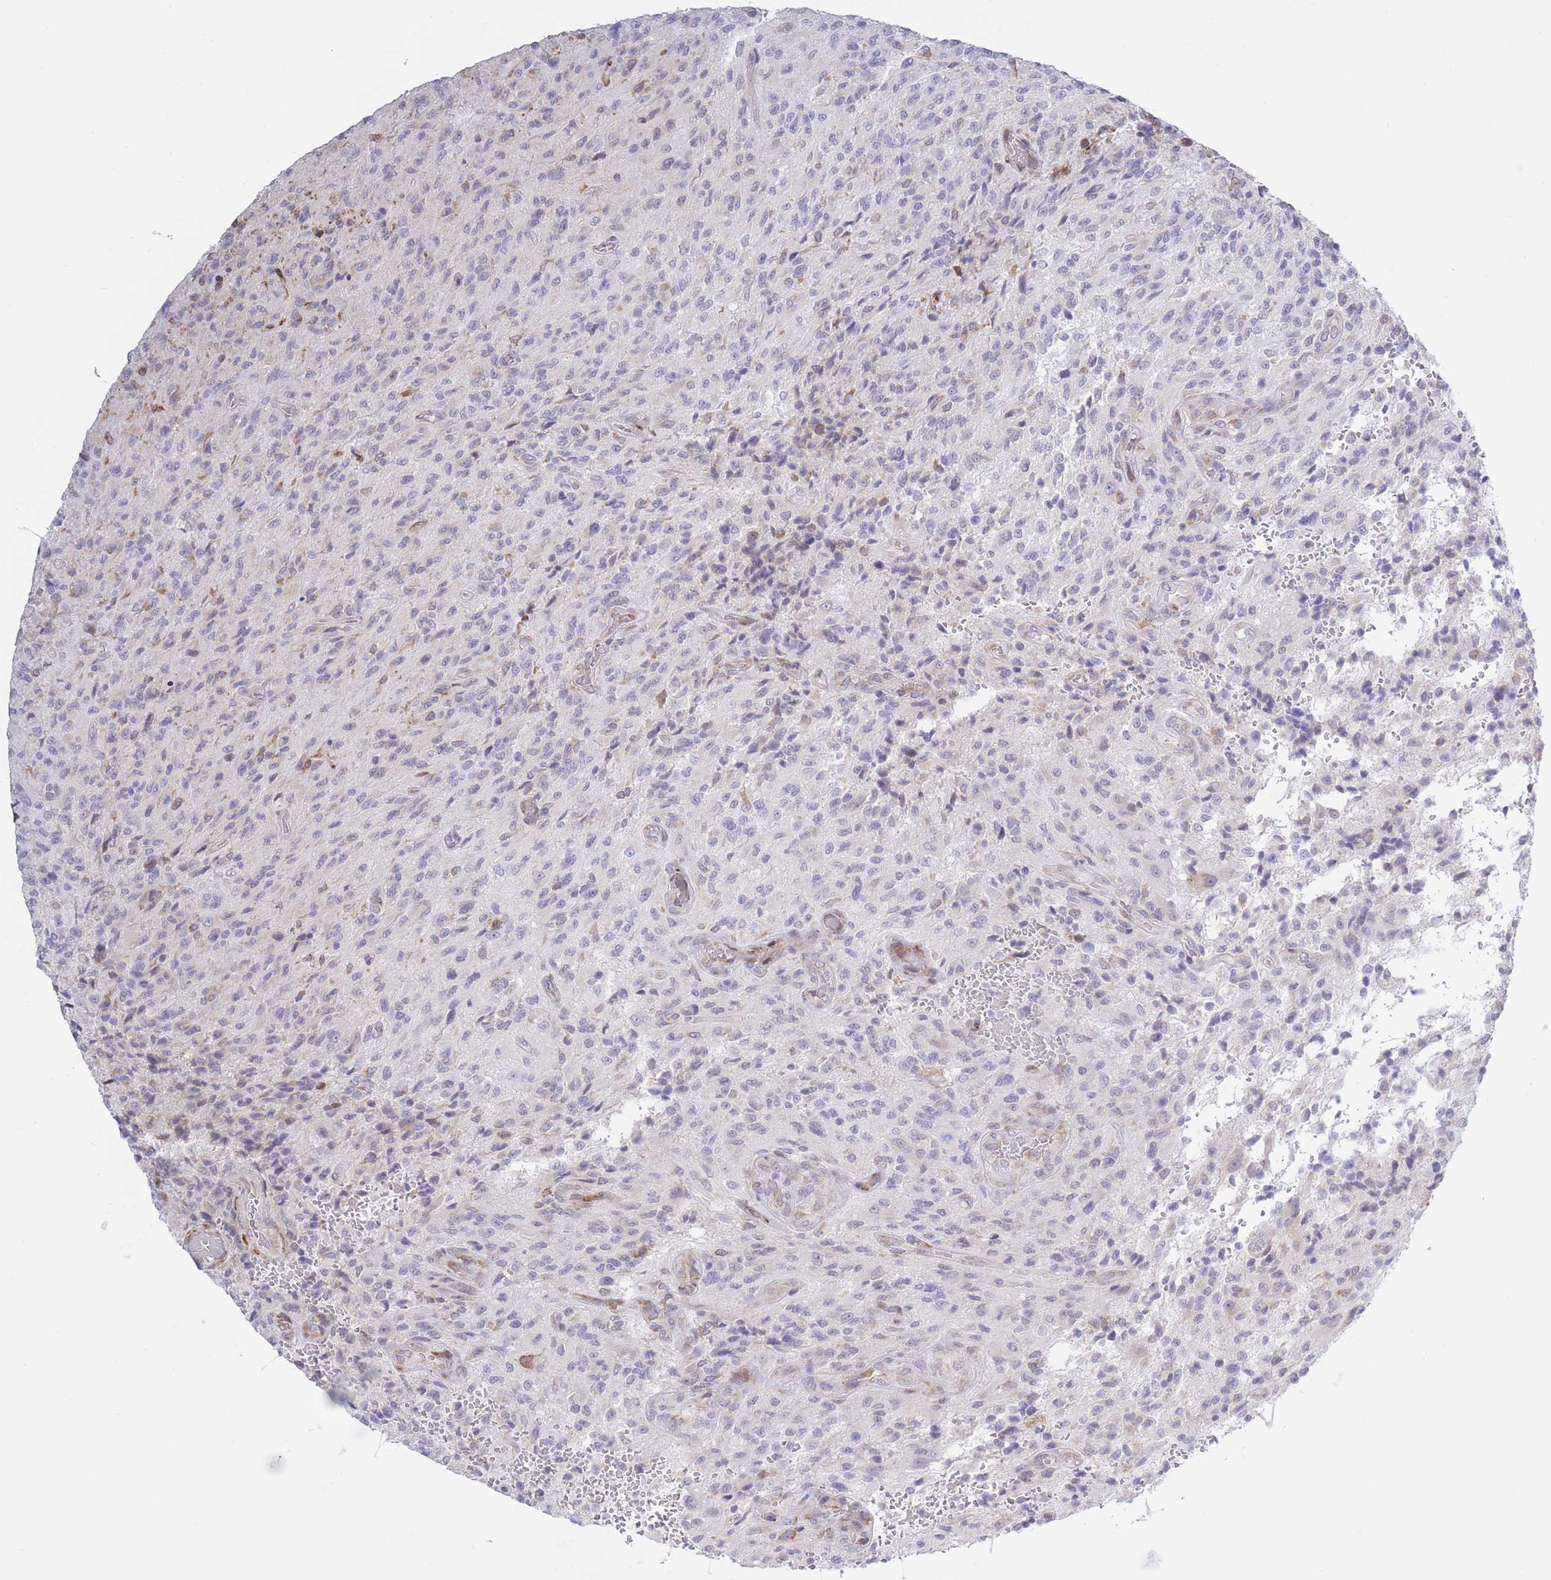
{"staining": {"intensity": "negative", "quantity": "none", "location": "none"}, "tissue": "glioma", "cell_type": "Tumor cells", "image_type": "cancer", "snomed": [{"axis": "morphology", "description": "Normal tissue, NOS"}, {"axis": "morphology", "description": "Glioma, malignant, High grade"}, {"axis": "topography", "description": "Cerebral cortex"}], "caption": "Immunohistochemistry of human glioma reveals no staining in tumor cells.", "gene": "MYDGF", "patient": {"sex": "male", "age": 56}}